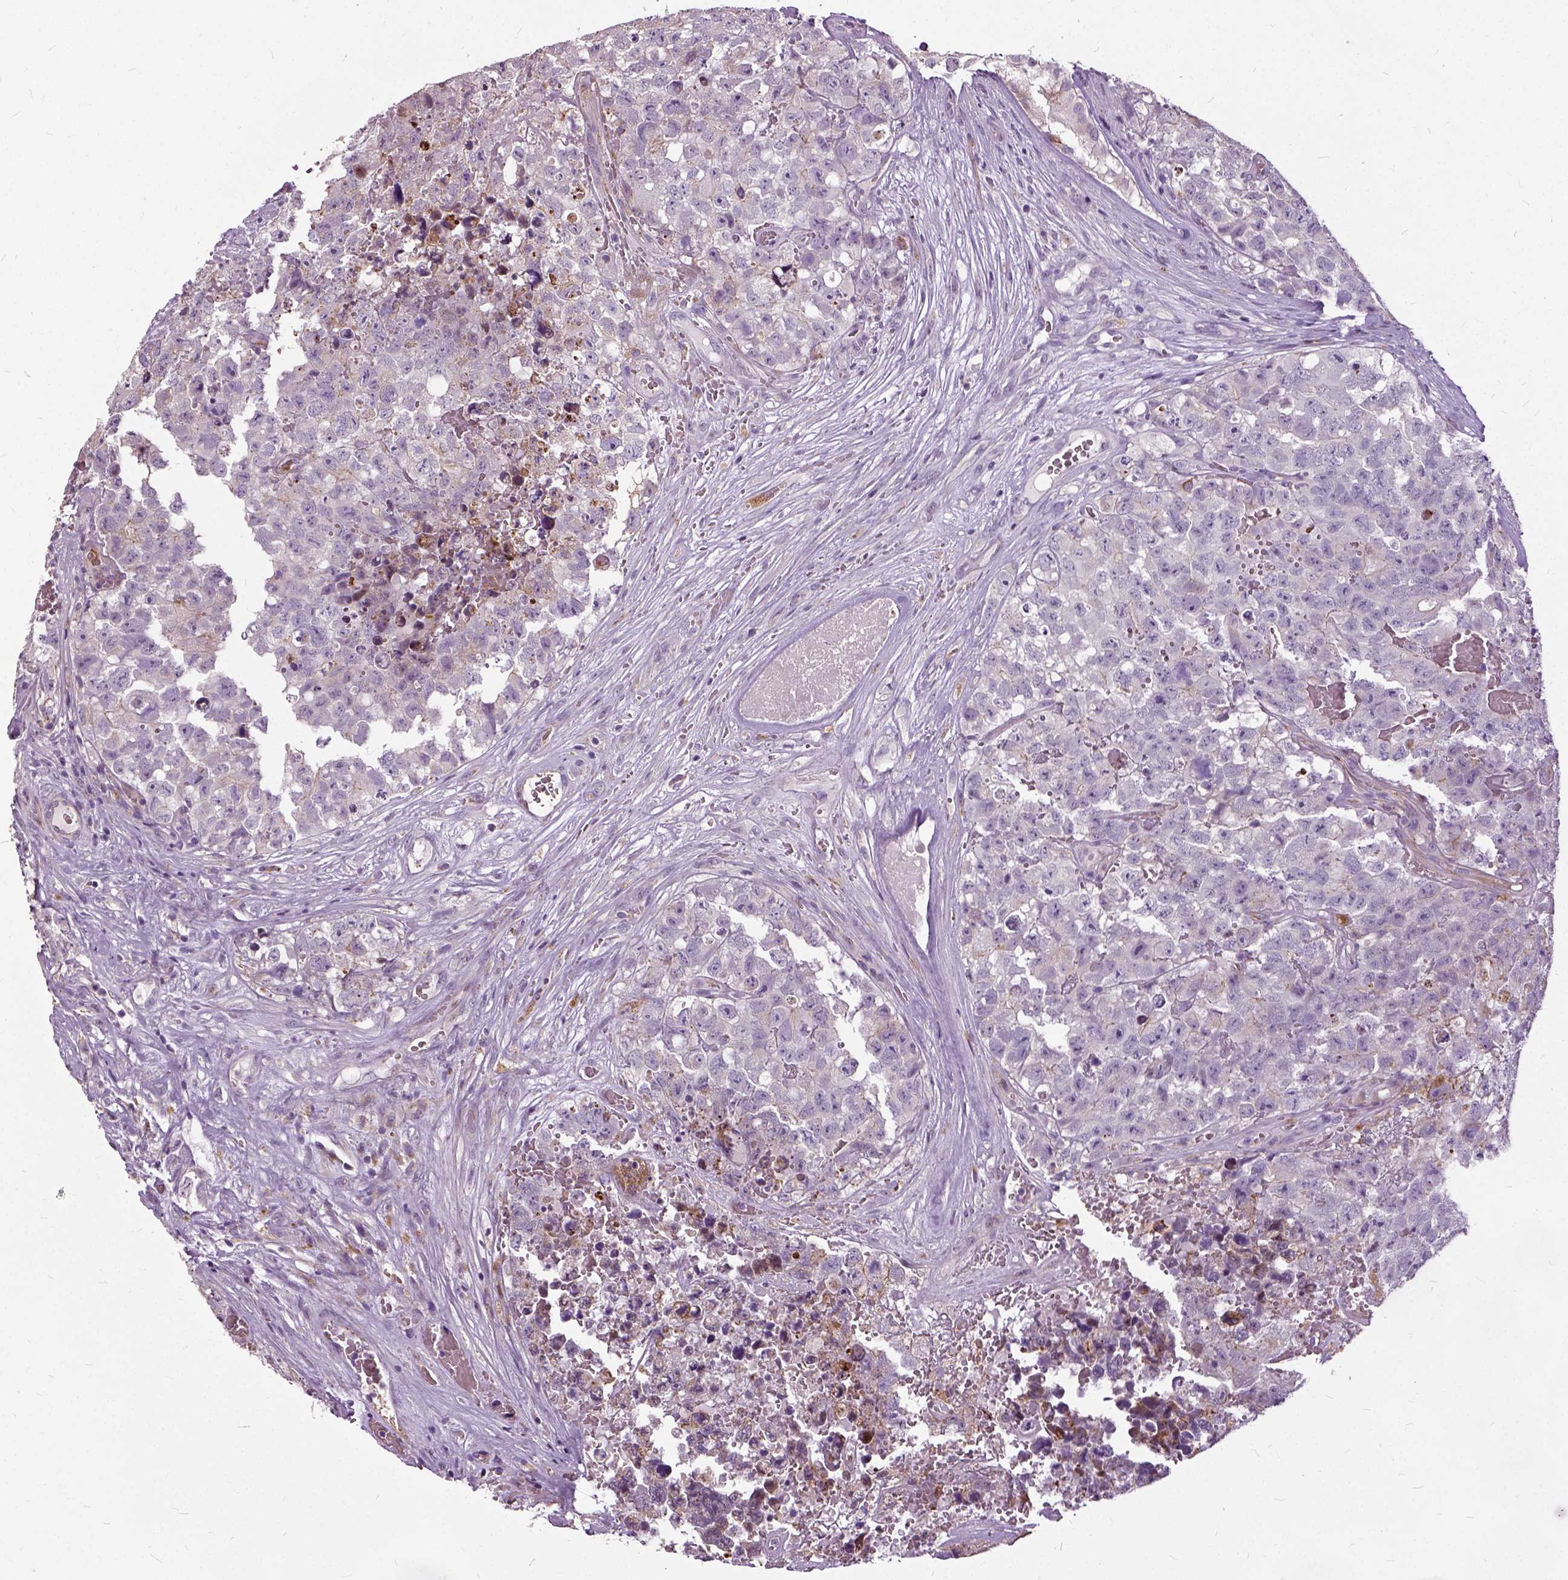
{"staining": {"intensity": "negative", "quantity": "none", "location": "none"}, "tissue": "testis cancer", "cell_type": "Tumor cells", "image_type": "cancer", "snomed": [{"axis": "morphology", "description": "Carcinoma, Embryonal, NOS"}, {"axis": "topography", "description": "Testis"}], "caption": "IHC of human testis cancer shows no expression in tumor cells.", "gene": "ILRUN", "patient": {"sex": "male", "age": 18}}